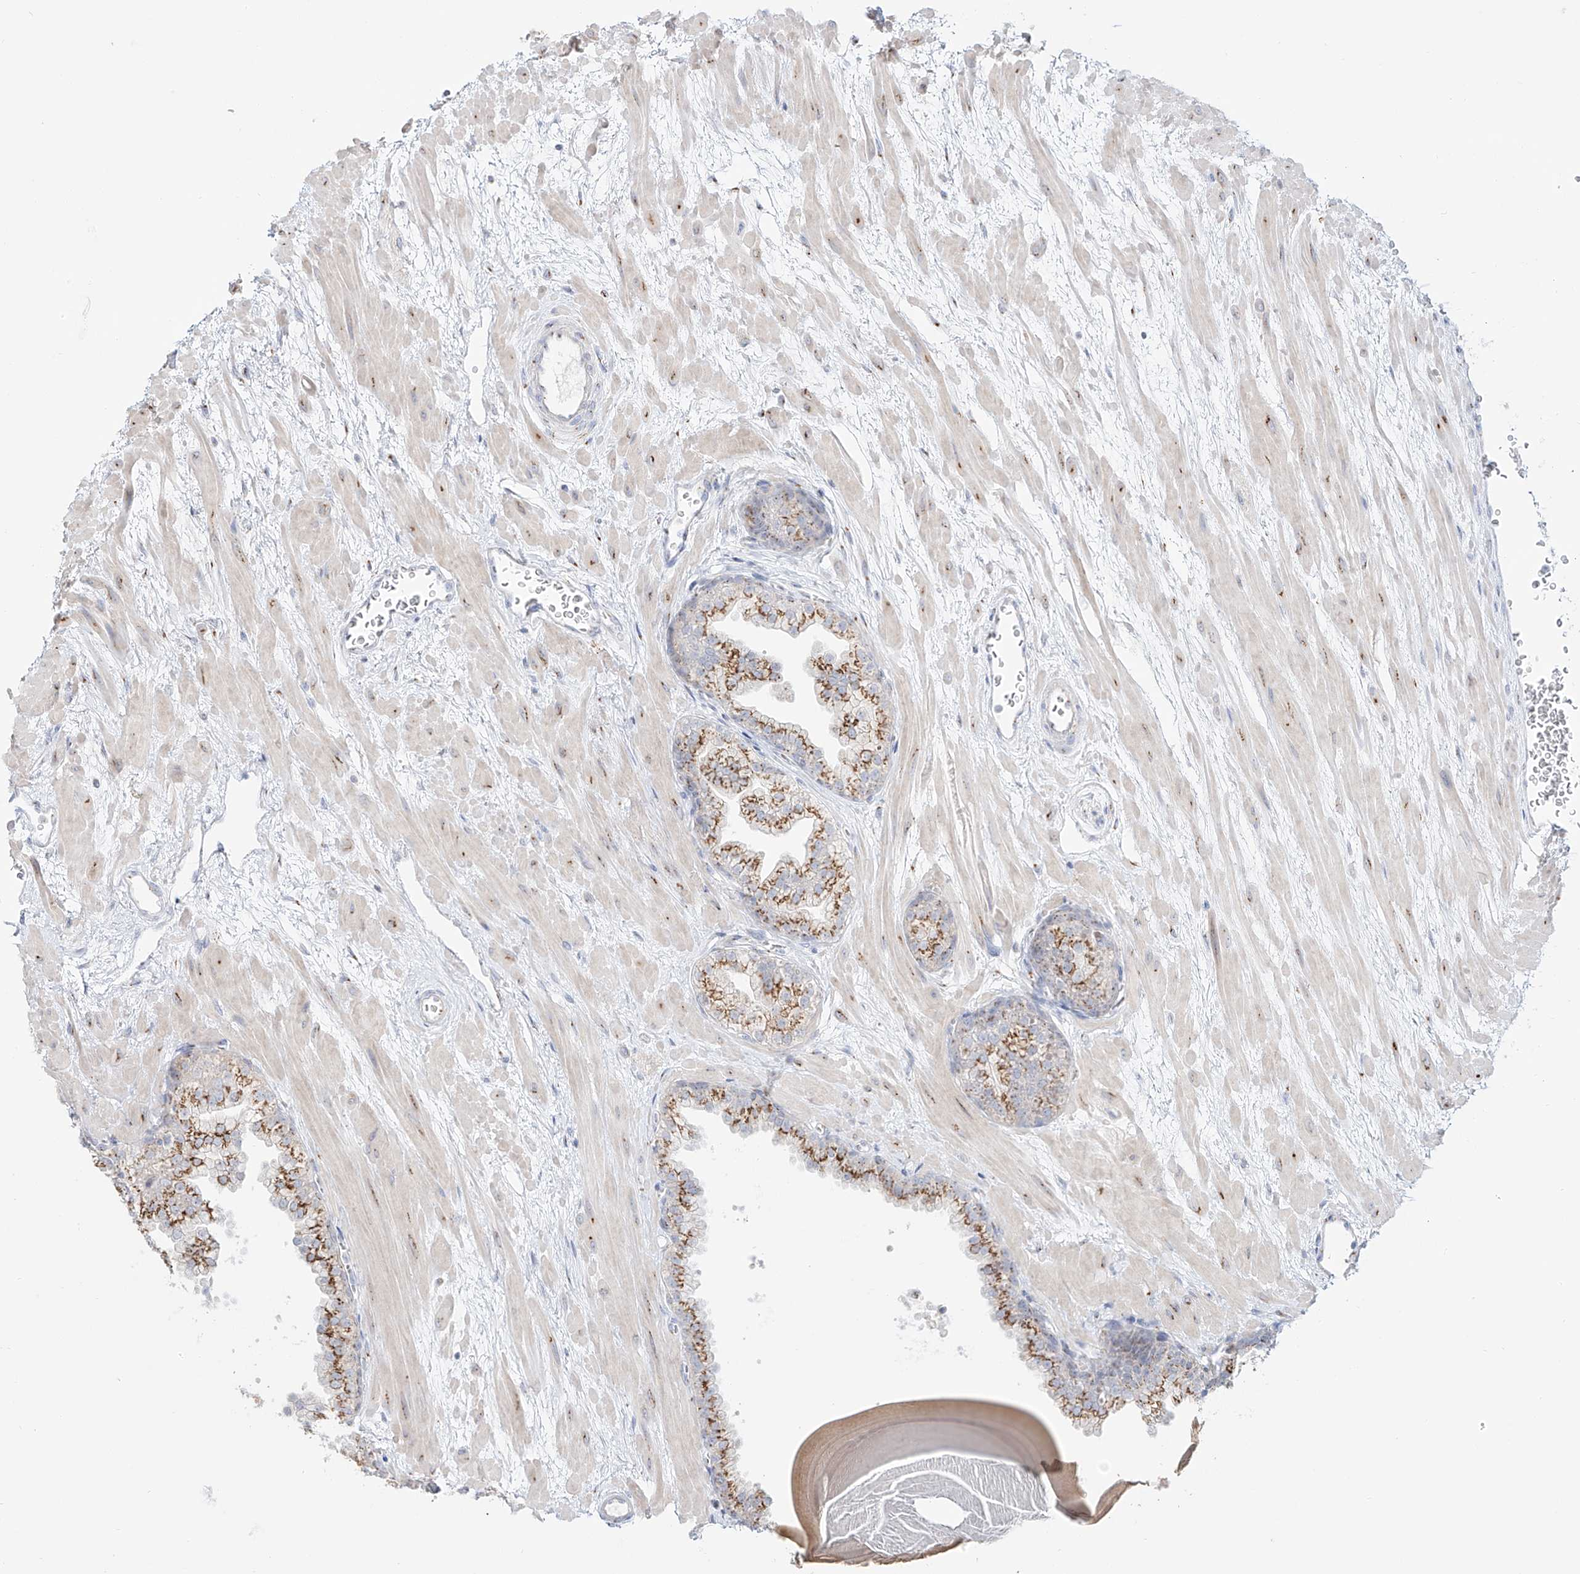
{"staining": {"intensity": "moderate", "quantity": ">75%", "location": "cytoplasmic/membranous"}, "tissue": "prostate", "cell_type": "Glandular cells", "image_type": "normal", "snomed": [{"axis": "morphology", "description": "Normal tissue, NOS"}, {"axis": "topography", "description": "Prostate"}], "caption": "Unremarkable prostate was stained to show a protein in brown. There is medium levels of moderate cytoplasmic/membranous expression in about >75% of glandular cells. The staining was performed using DAB (3,3'-diaminobenzidine) to visualize the protein expression in brown, while the nuclei were stained in blue with hematoxylin (Magnification: 20x).", "gene": "BSDC1", "patient": {"sex": "male", "age": 48}}